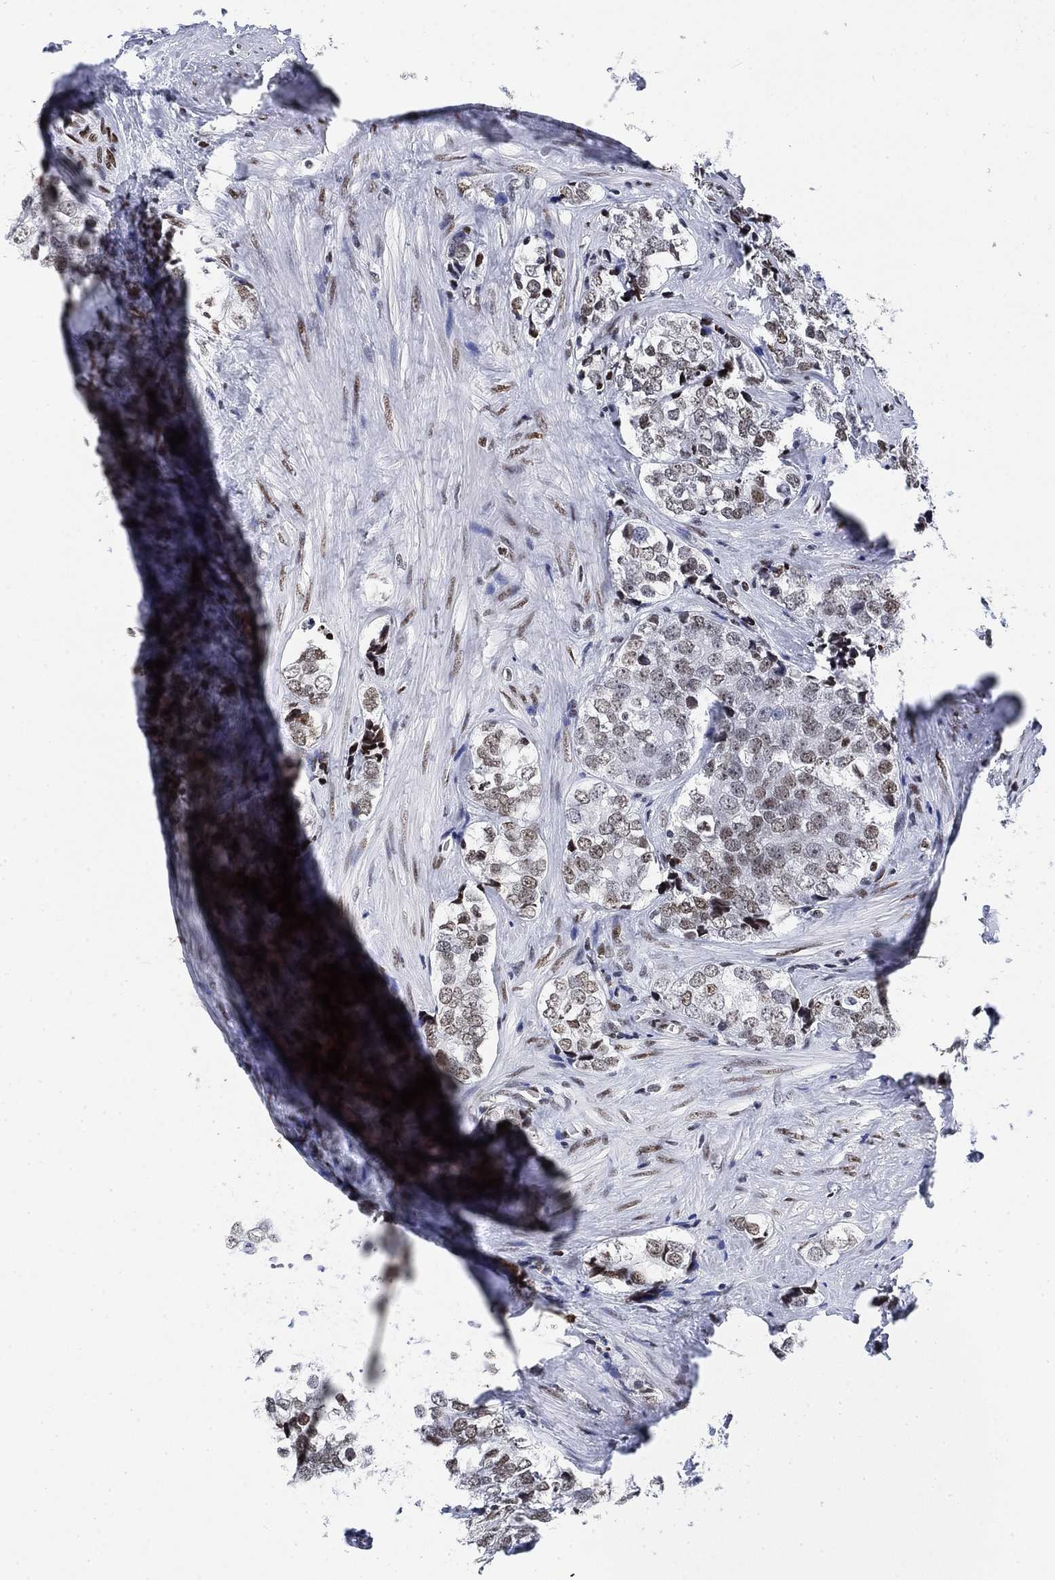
{"staining": {"intensity": "weak", "quantity": "<25%", "location": "nuclear"}, "tissue": "prostate cancer", "cell_type": "Tumor cells", "image_type": "cancer", "snomed": [{"axis": "morphology", "description": "Adenocarcinoma, NOS"}, {"axis": "topography", "description": "Prostate and seminal vesicle, NOS"}], "caption": "IHC of human adenocarcinoma (prostate) demonstrates no positivity in tumor cells. Brightfield microscopy of IHC stained with DAB (3,3'-diaminobenzidine) (brown) and hematoxylin (blue), captured at high magnification.", "gene": "H1-10", "patient": {"sex": "male", "age": 63}}